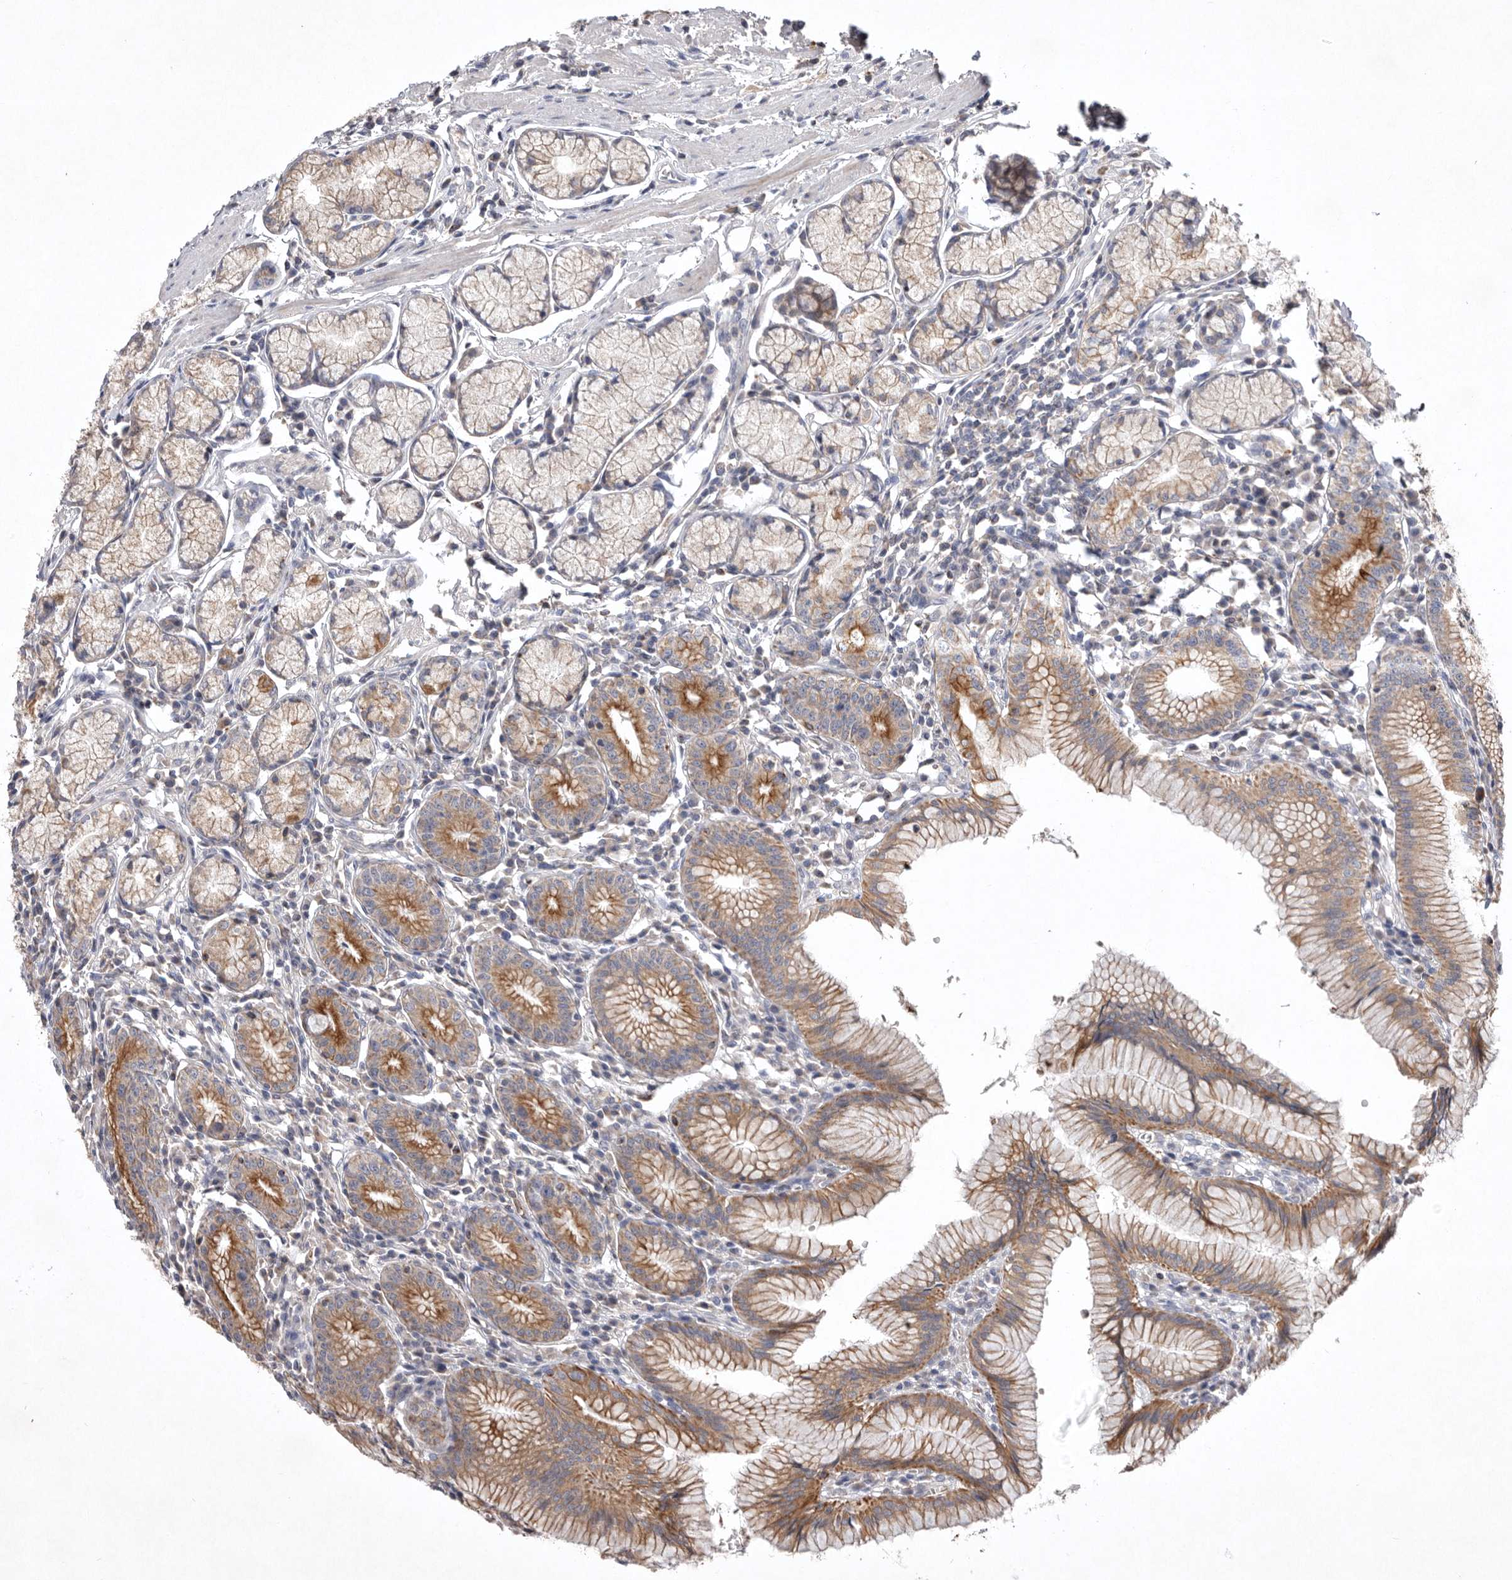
{"staining": {"intensity": "moderate", "quantity": ">75%", "location": "cytoplasmic/membranous"}, "tissue": "stomach", "cell_type": "Glandular cells", "image_type": "normal", "snomed": [{"axis": "morphology", "description": "Normal tissue, NOS"}, {"axis": "topography", "description": "Stomach"}], "caption": "High-power microscopy captured an immunohistochemistry micrograph of unremarkable stomach, revealing moderate cytoplasmic/membranous staining in about >75% of glandular cells.", "gene": "TNFSF14", "patient": {"sex": "male", "age": 55}}